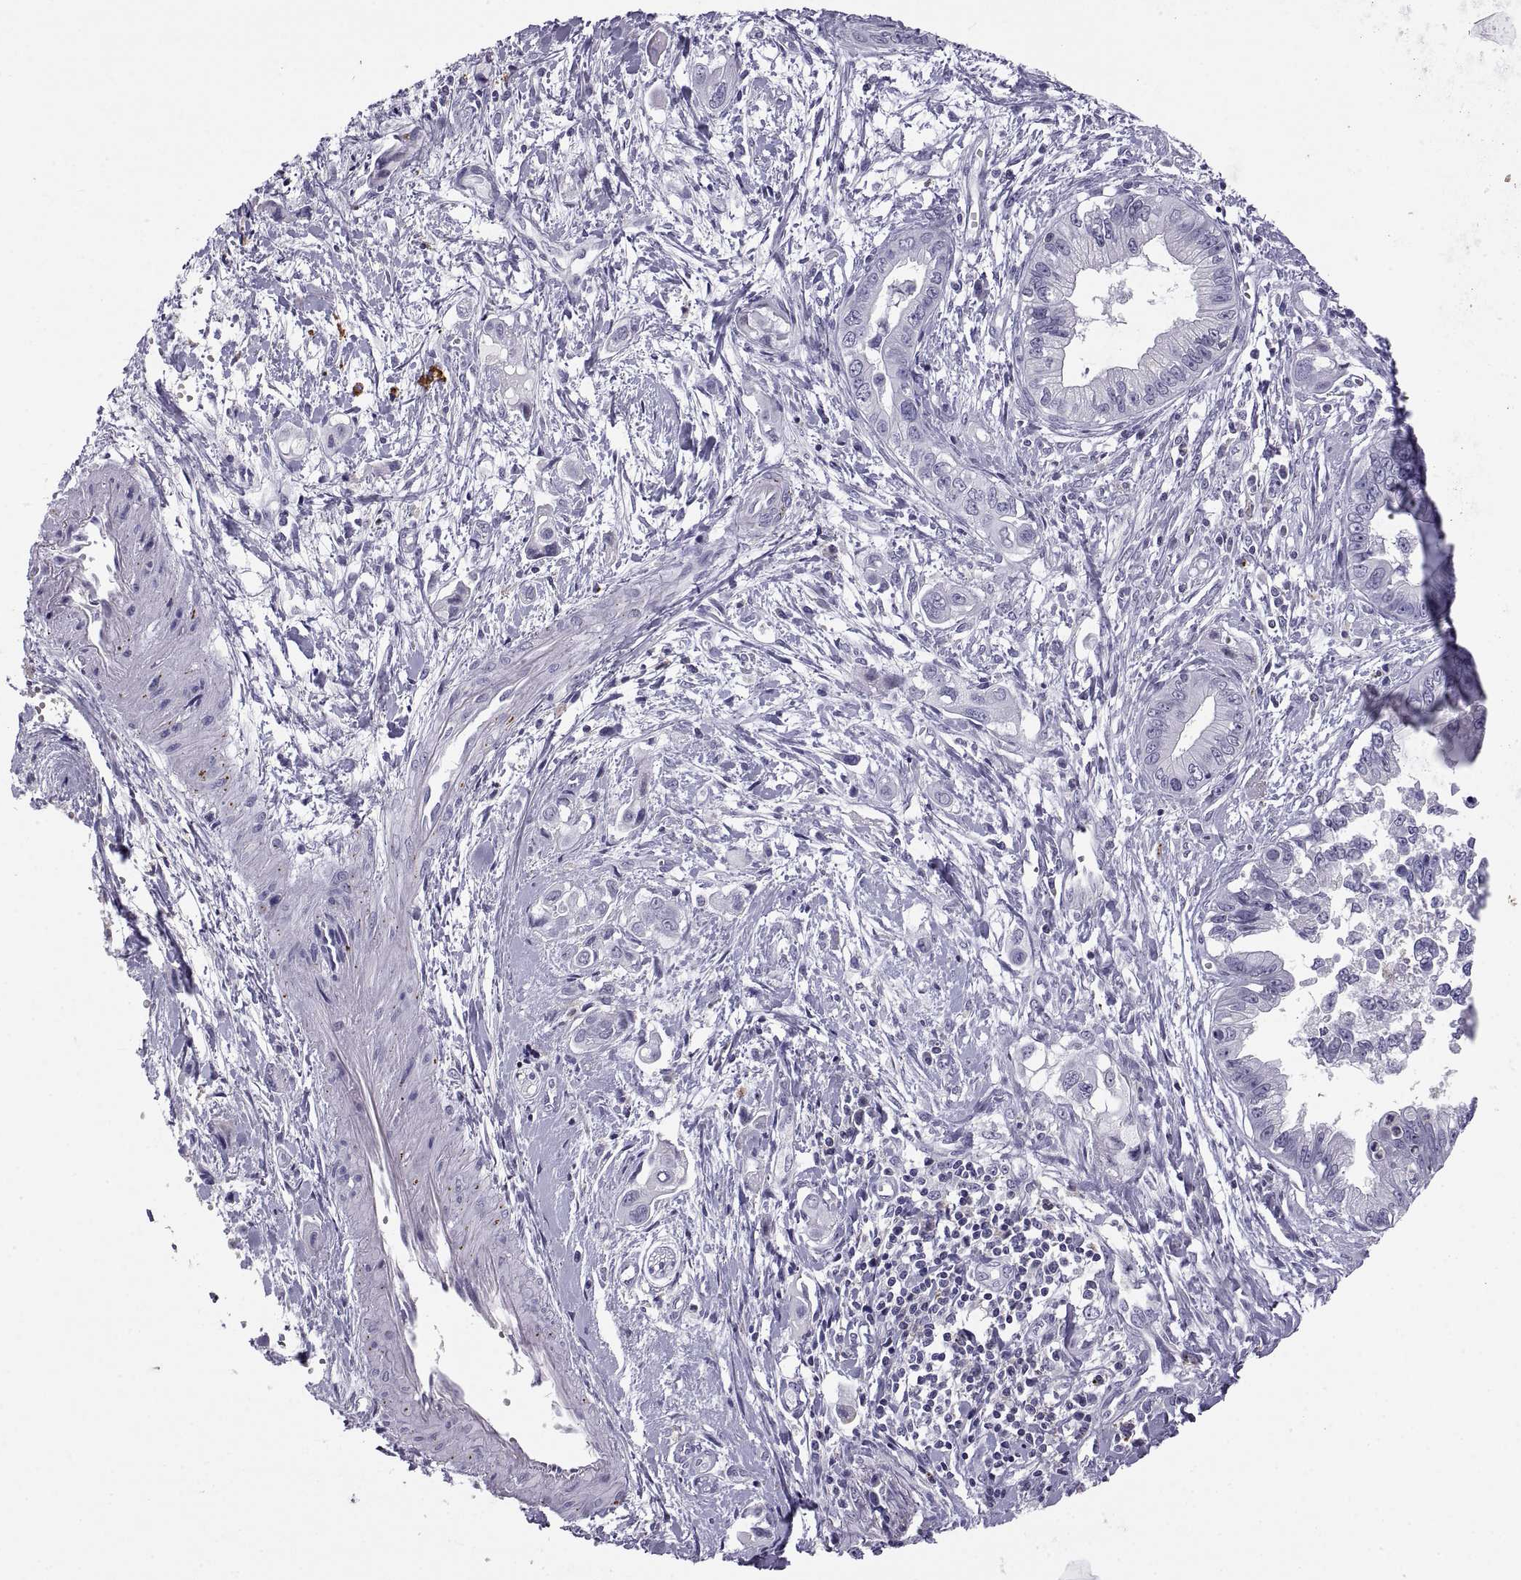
{"staining": {"intensity": "negative", "quantity": "none", "location": "none"}, "tissue": "pancreatic cancer", "cell_type": "Tumor cells", "image_type": "cancer", "snomed": [{"axis": "morphology", "description": "Adenocarcinoma, NOS"}, {"axis": "topography", "description": "Pancreas"}], "caption": "Histopathology image shows no significant protein expression in tumor cells of pancreatic cancer (adenocarcinoma).", "gene": "RGS19", "patient": {"sex": "male", "age": 60}}